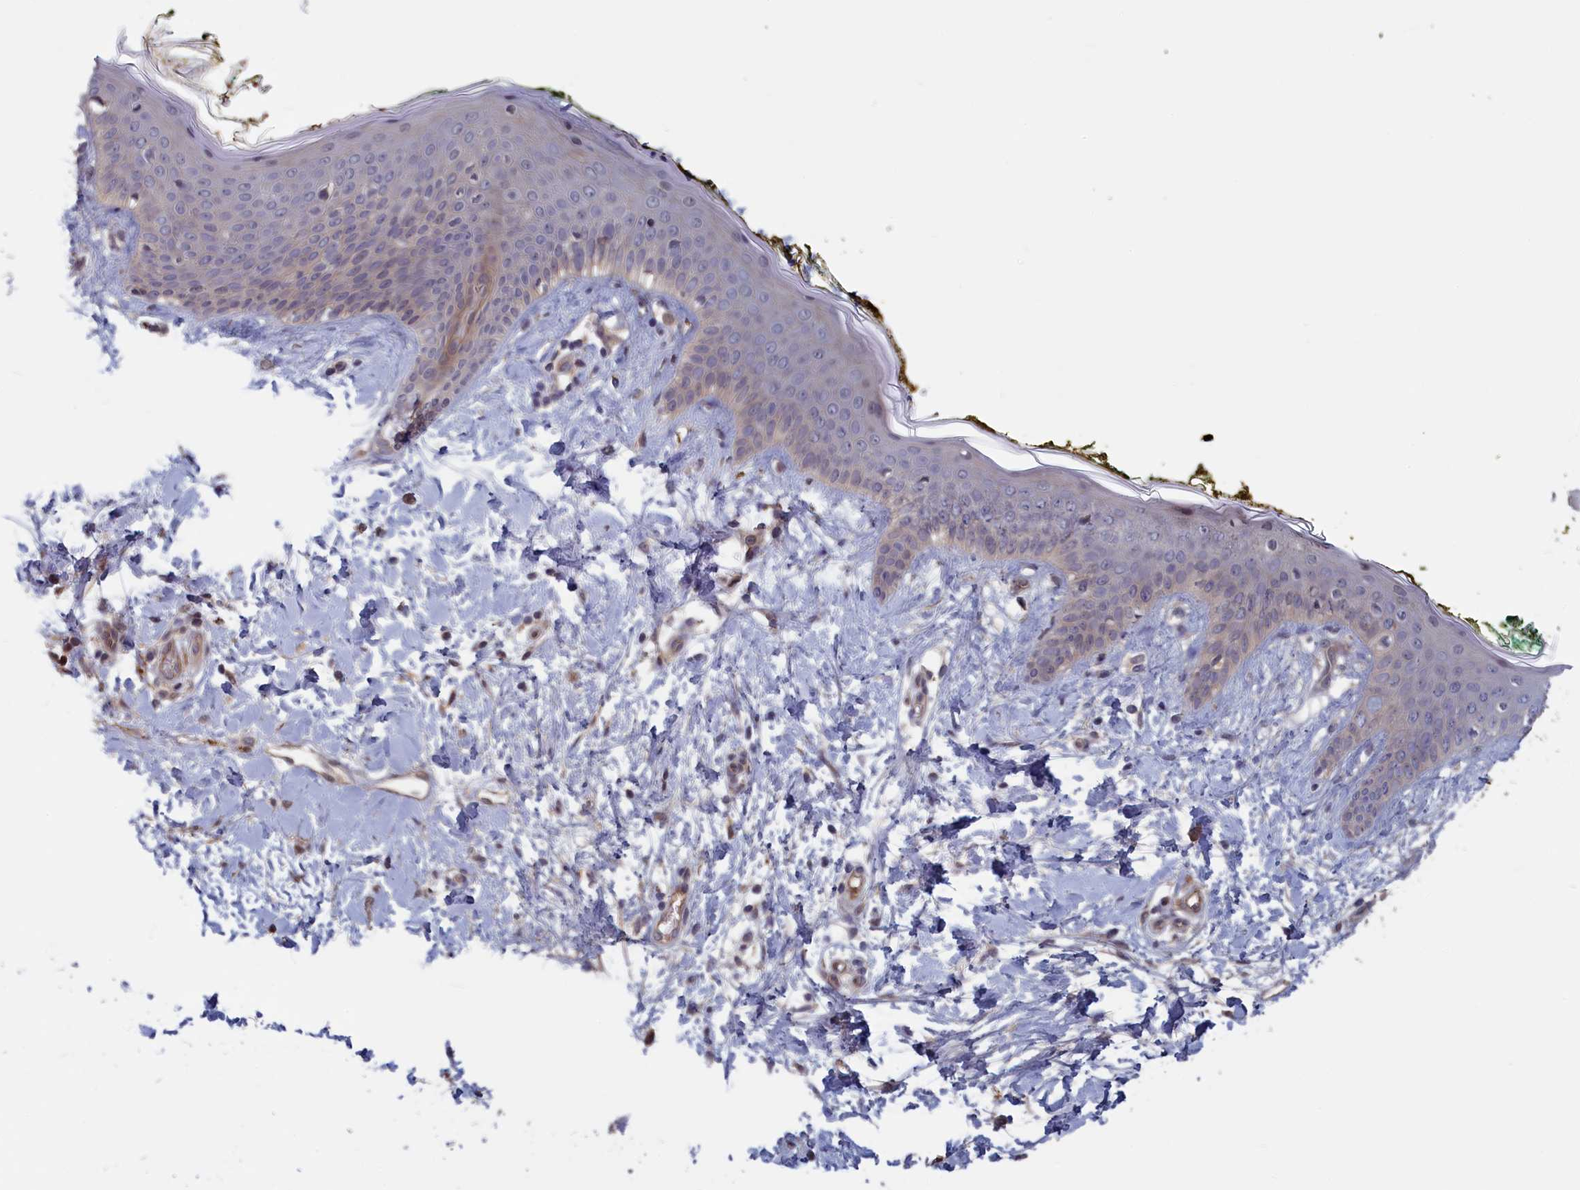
{"staining": {"intensity": "negative", "quantity": "none", "location": "none"}, "tissue": "skin", "cell_type": "Fibroblasts", "image_type": "normal", "snomed": [{"axis": "morphology", "description": "Normal tissue, NOS"}, {"axis": "topography", "description": "Skin"}], "caption": "IHC image of unremarkable human skin stained for a protein (brown), which demonstrates no staining in fibroblasts.", "gene": "PLP2", "patient": {"sex": "female", "age": 34}}